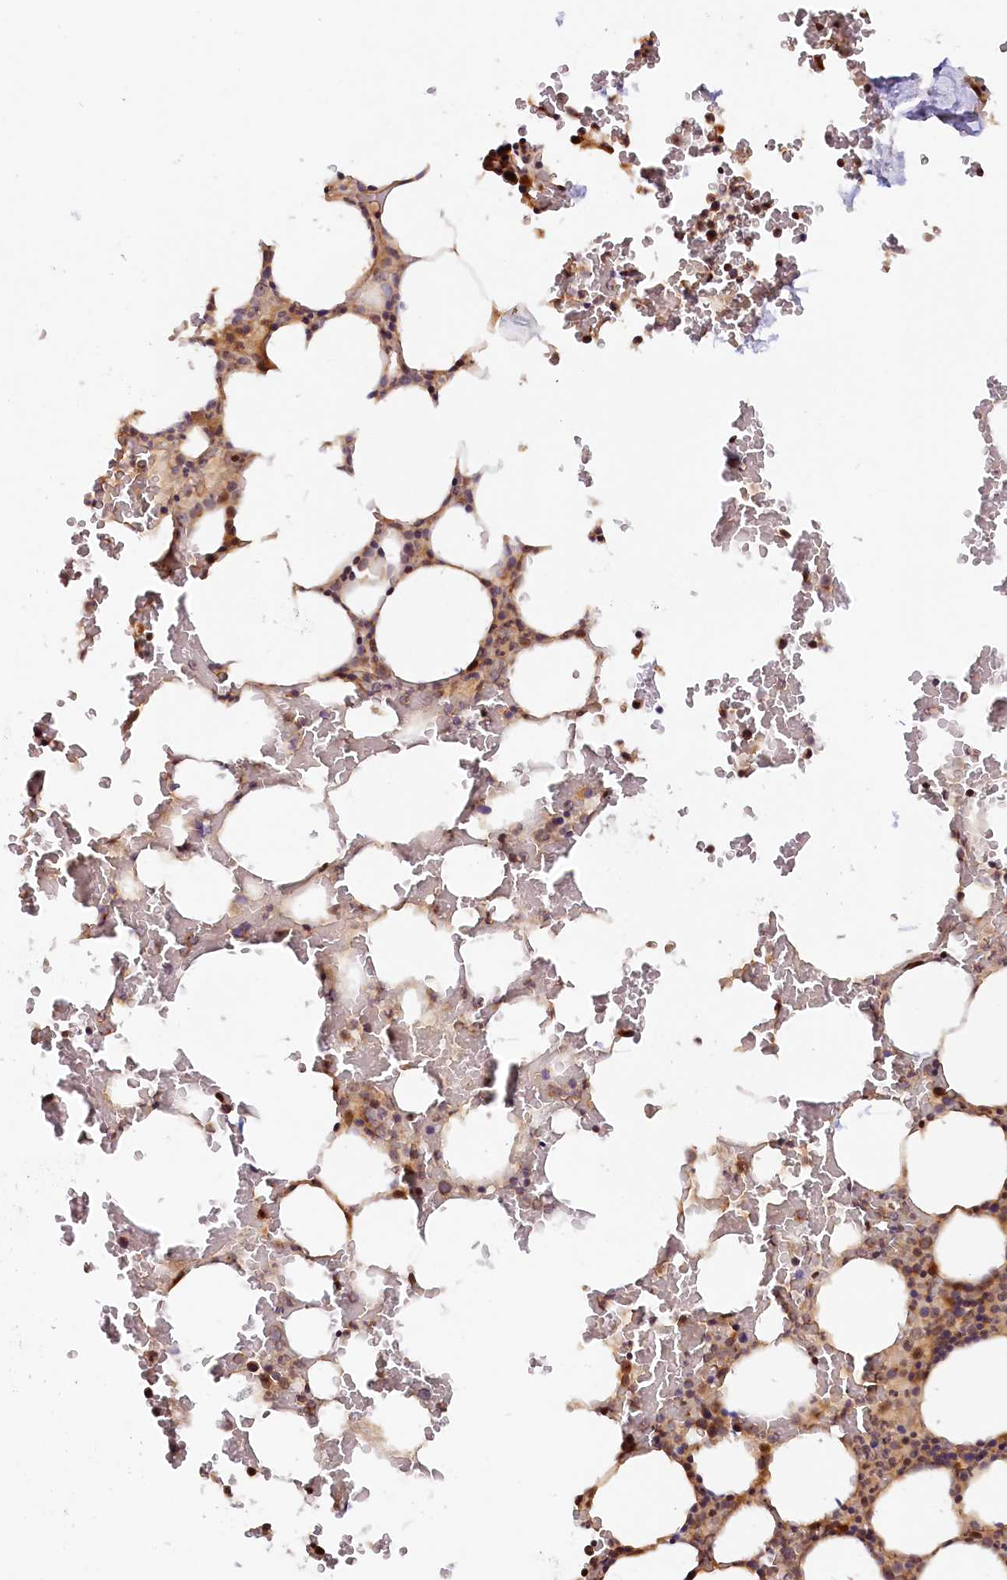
{"staining": {"intensity": "moderate", "quantity": "25%-75%", "location": "cytoplasmic/membranous,nuclear"}, "tissue": "bone marrow", "cell_type": "Hematopoietic cells", "image_type": "normal", "snomed": [{"axis": "morphology", "description": "Normal tissue, NOS"}, {"axis": "morphology", "description": "Inflammation, NOS"}, {"axis": "topography", "description": "Bone marrow"}], "caption": "A high-resolution image shows IHC staining of benign bone marrow, which demonstrates moderate cytoplasmic/membranous,nuclear staining in approximately 25%-75% of hematopoietic cells.", "gene": "ANKRD24", "patient": {"sex": "female", "age": 78}}